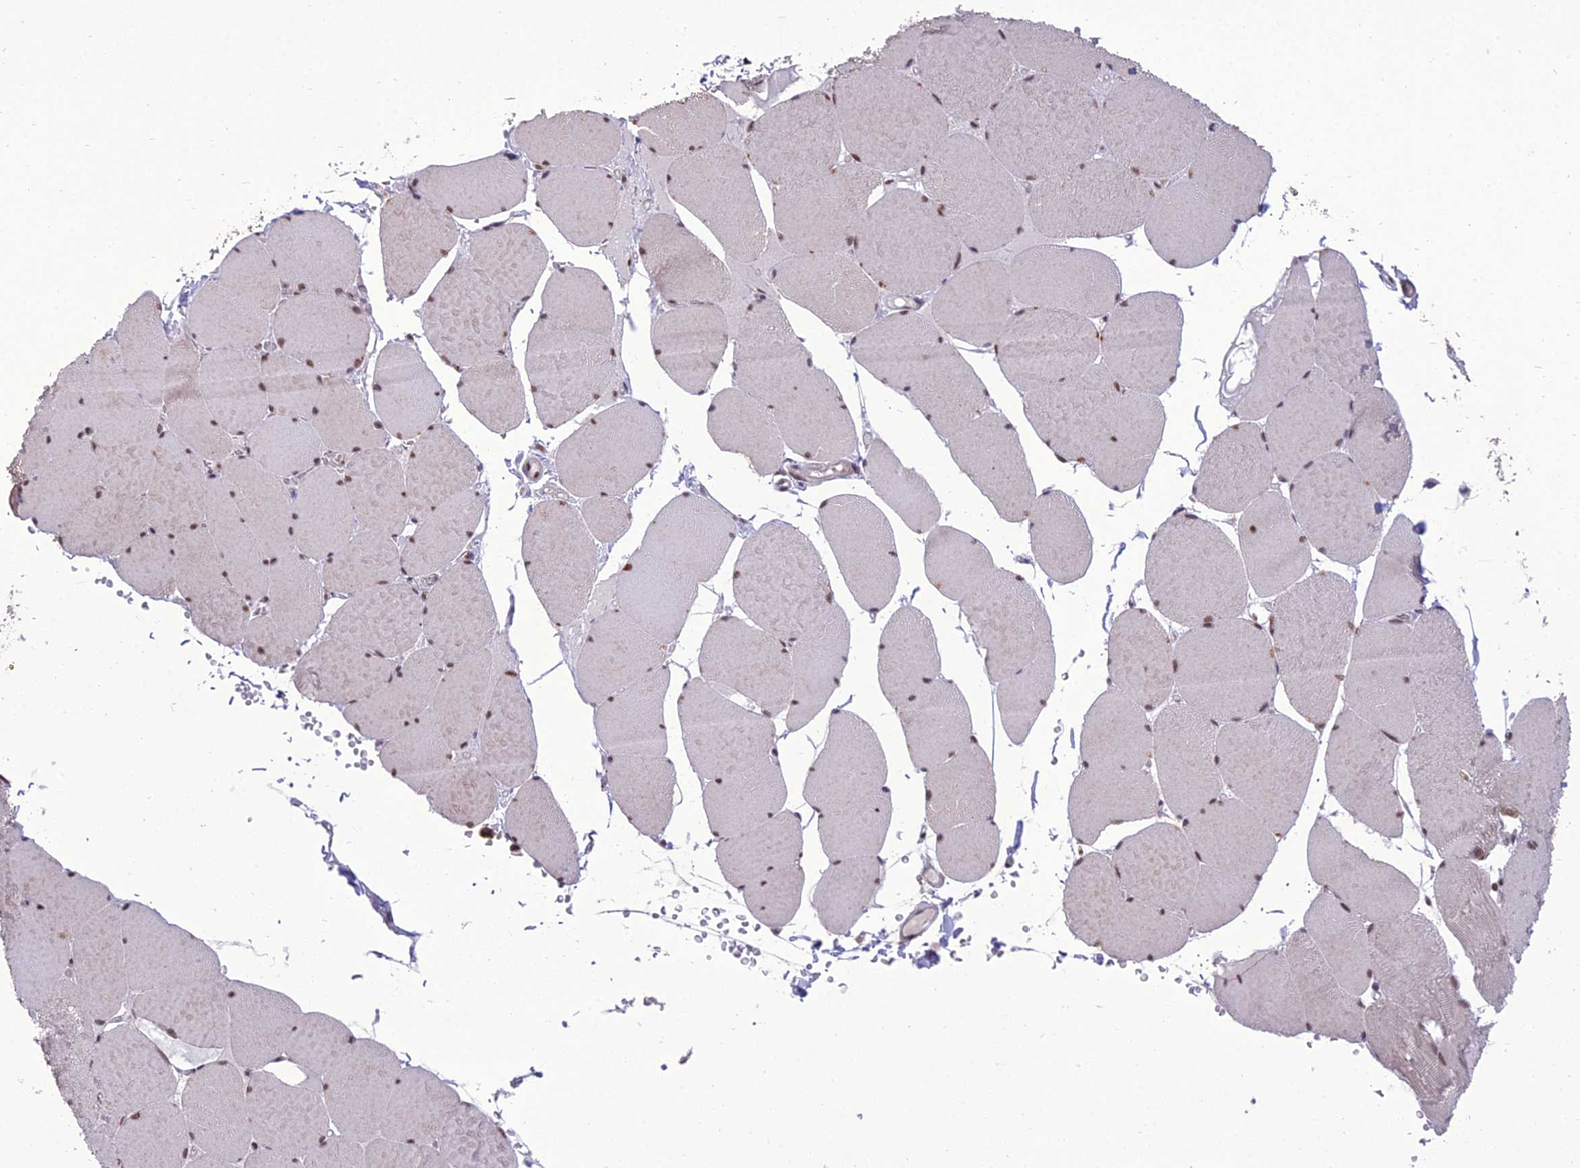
{"staining": {"intensity": "moderate", "quantity": "25%-75%", "location": "nuclear"}, "tissue": "skeletal muscle", "cell_type": "Myocytes", "image_type": "normal", "snomed": [{"axis": "morphology", "description": "Normal tissue, NOS"}, {"axis": "topography", "description": "Skeletal muscle"}, {"axis": "topography", "description": "Head-Neck"}], "caption": "Protein staining of unremarkable skeletal muscle shows moderate nuclear staining in approximately 25%-75% of myocytes.", "gene": "RANBP3", "patient": {"sex": "male", "age": 66}}